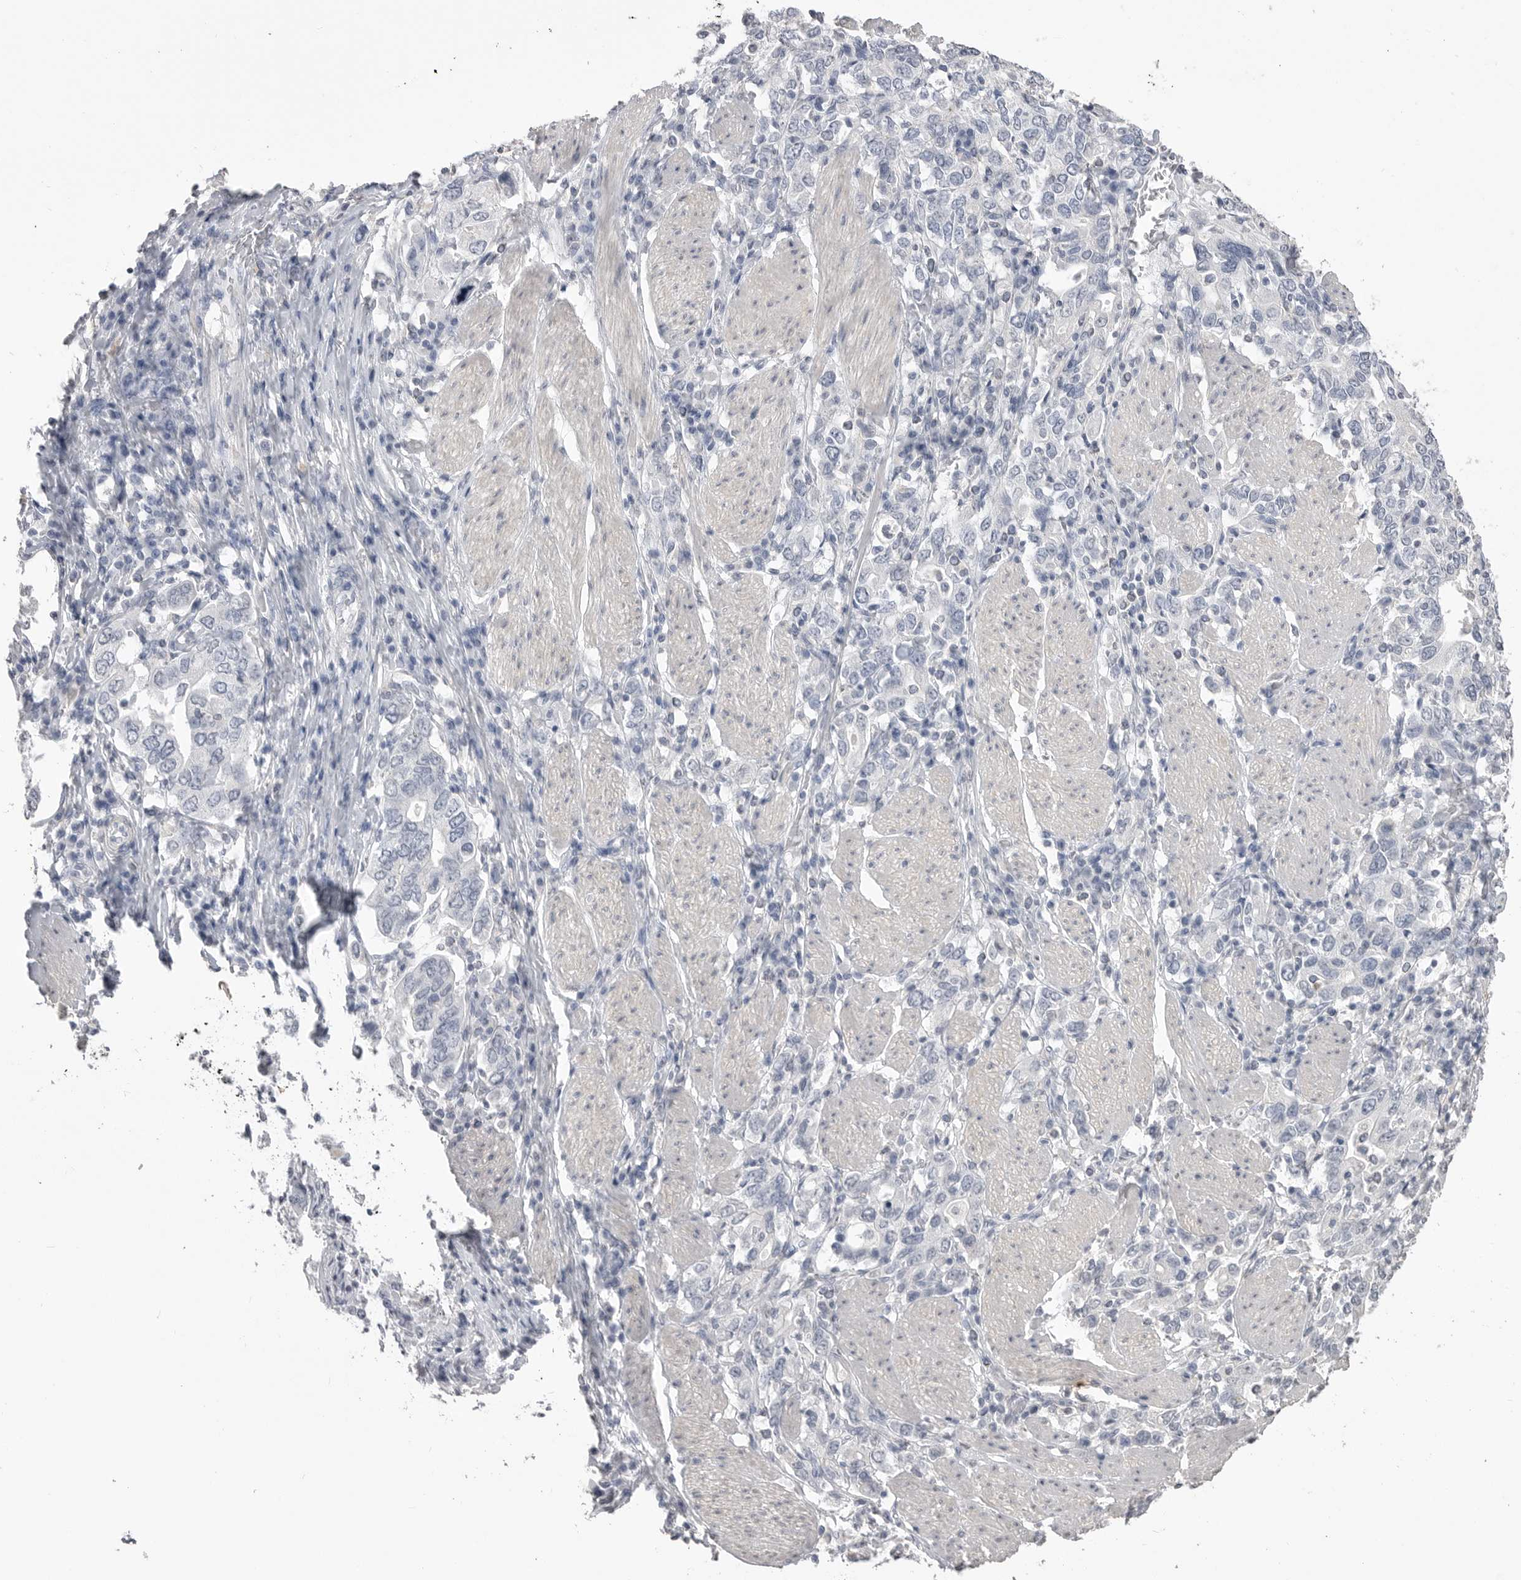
{"staining": {"intensity": "negative", "quantity": "none", "location": "none"}, "tissue": "stomach cancer", "cell_type": "Tumor cells", "image_type": "cancer", "snomed": [{"axis": "morphology", "description": "Adenocarcinoma, NOS"}, {"axis": "topography", "description": "Stomach, upper"}], "caption": "Tumor cells show no significant positivity in stomach cancer.", "gene": "ICAM5", "patient": {"sex": "male", "age": 62}}